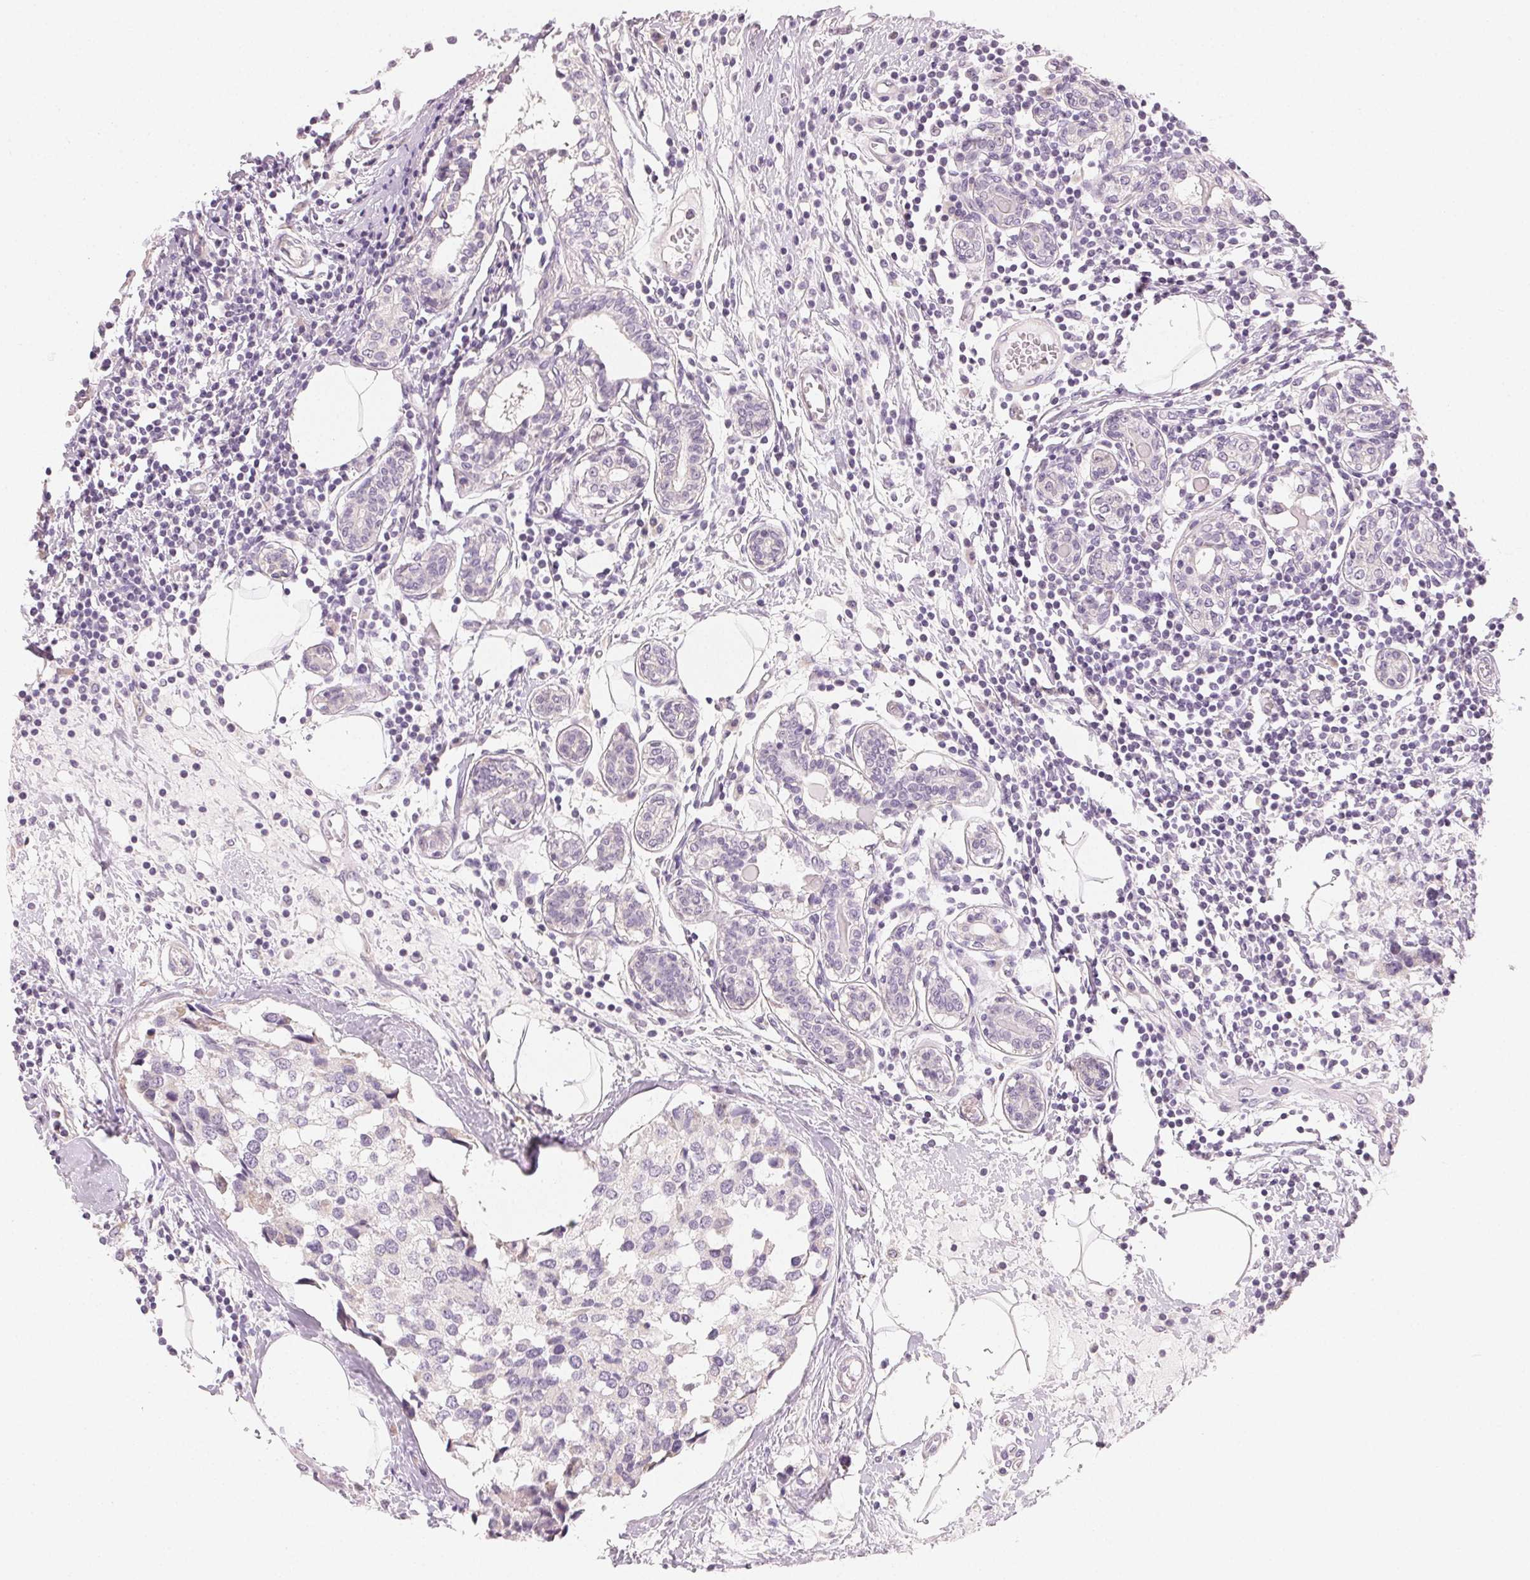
{"staining": {"intensity": "negative", "quantity": "none", "location": "none"}, "tissue": "breast cancer", "cell_type": "Tumor cells", "image_type": "cancer", "snomed": [{"axis": "morphology", "description": "Lobular carcinoma"}, {"axis": "topography", "description": "Breast"}], "caption": "The histopathology image displays no staining of tumor cells in breast cancer. Brightfield microscopy of IHC stained with DAB (3,3'-diaminobenzidine) (brown) and hematoxylin (blue), captured at high magnification.", "gene": "MYBL1", "patient": {"sex": "female", "age": 59}}